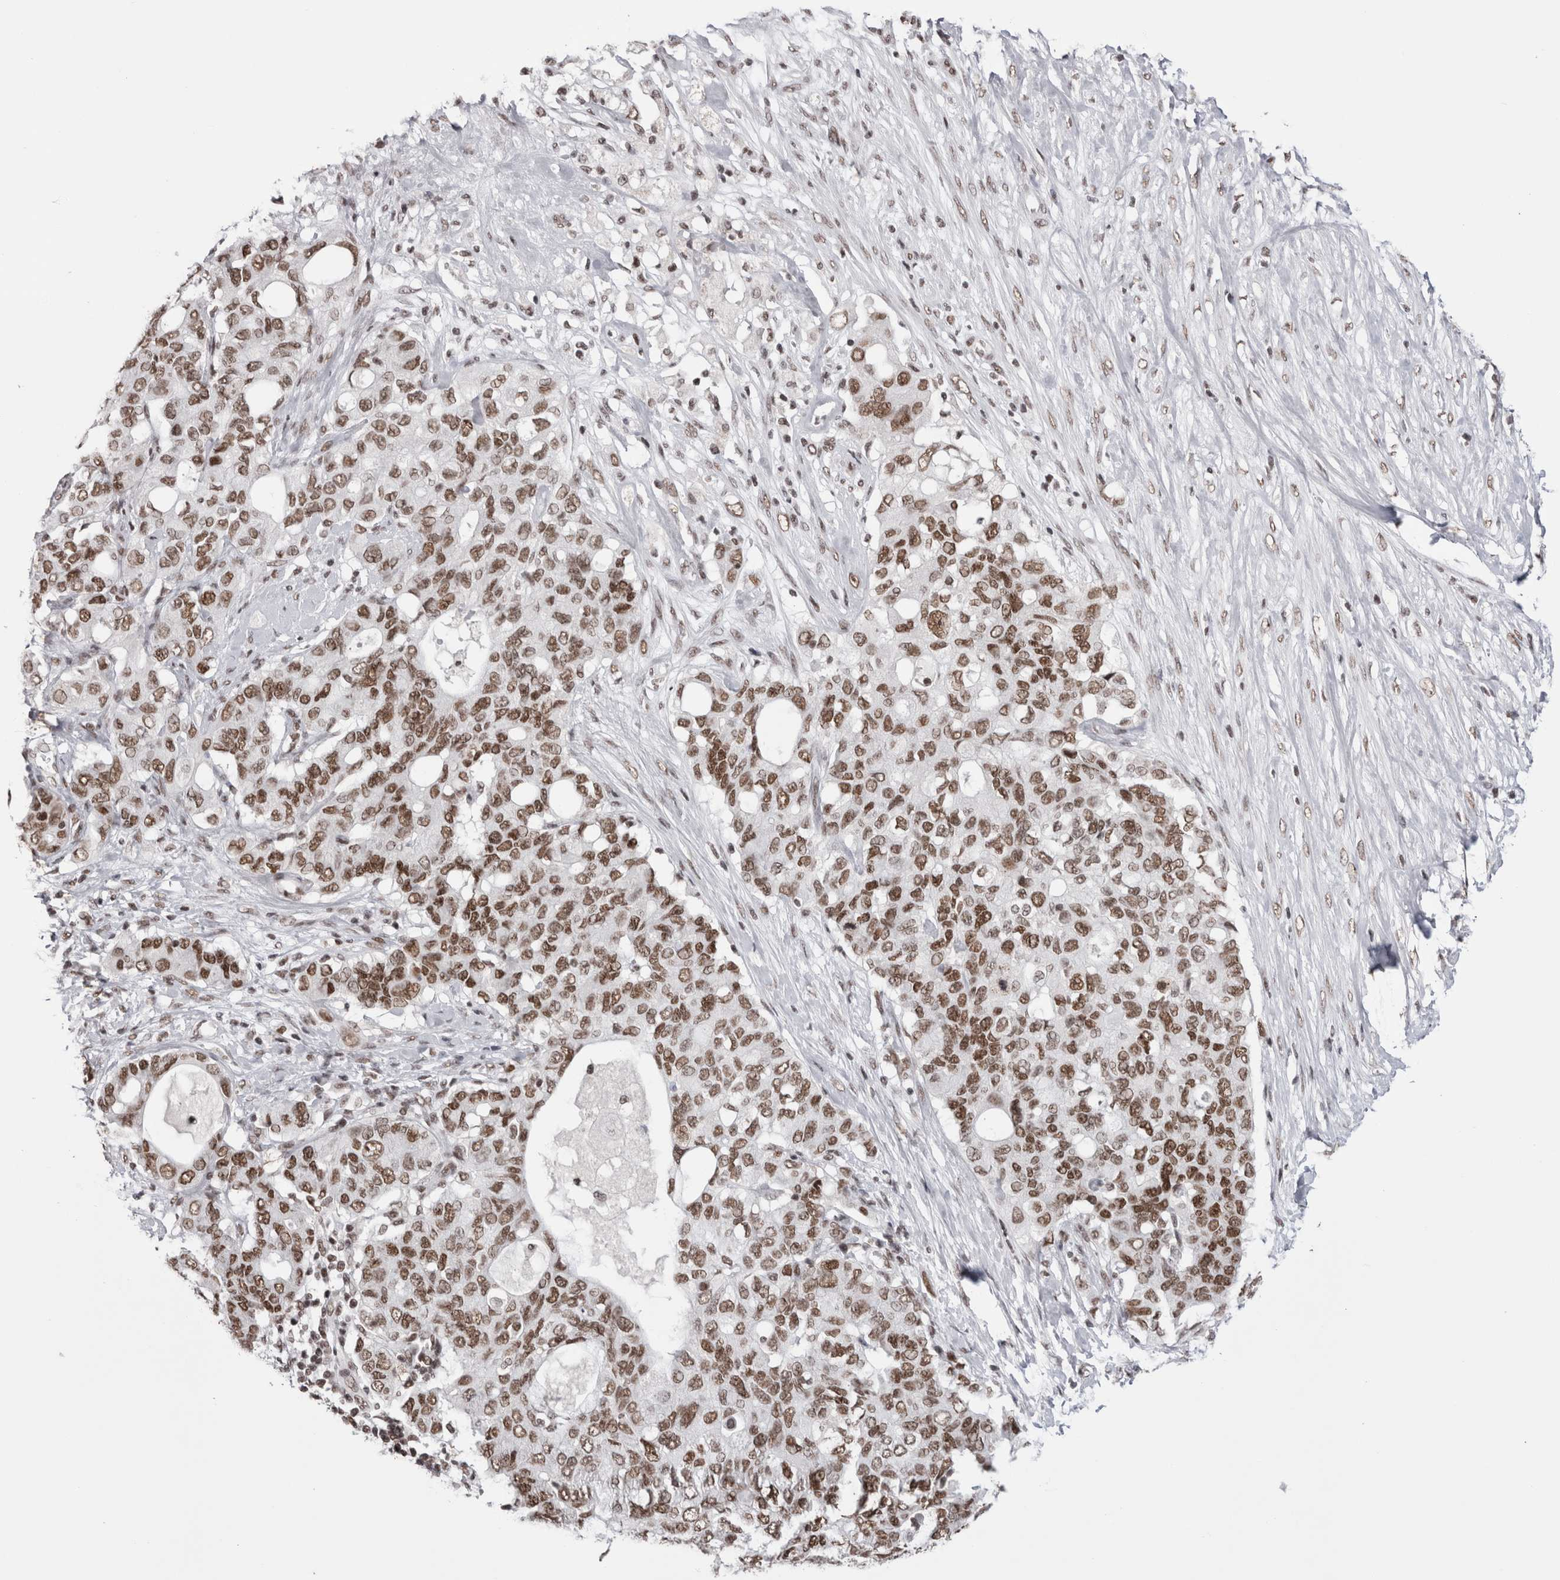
{"staining": {"intensity": "moderate", "quantity": ">75%", "location": "nuclear"}, "tissue": "pancreatic cancer", "cell_type": "Tumor cells", "image_type": "cancer", "snomed": [{"axis": "morphology", "description": "Adenocarcinoma, NOS"}, {"axis": "topography", "description": "Pancreas"}], "caption": "Brown immunohistochemical staining in pancreatic cancer shows moderate nuclear expression in approximately >75% of tumor cells. The staining was performed using DAB, with brown indicating positive protein expression. Nuclei are stained blue with hematoxylin.", "gene": "SMC1A", "patient": {"sex": "female", "age": 56}}